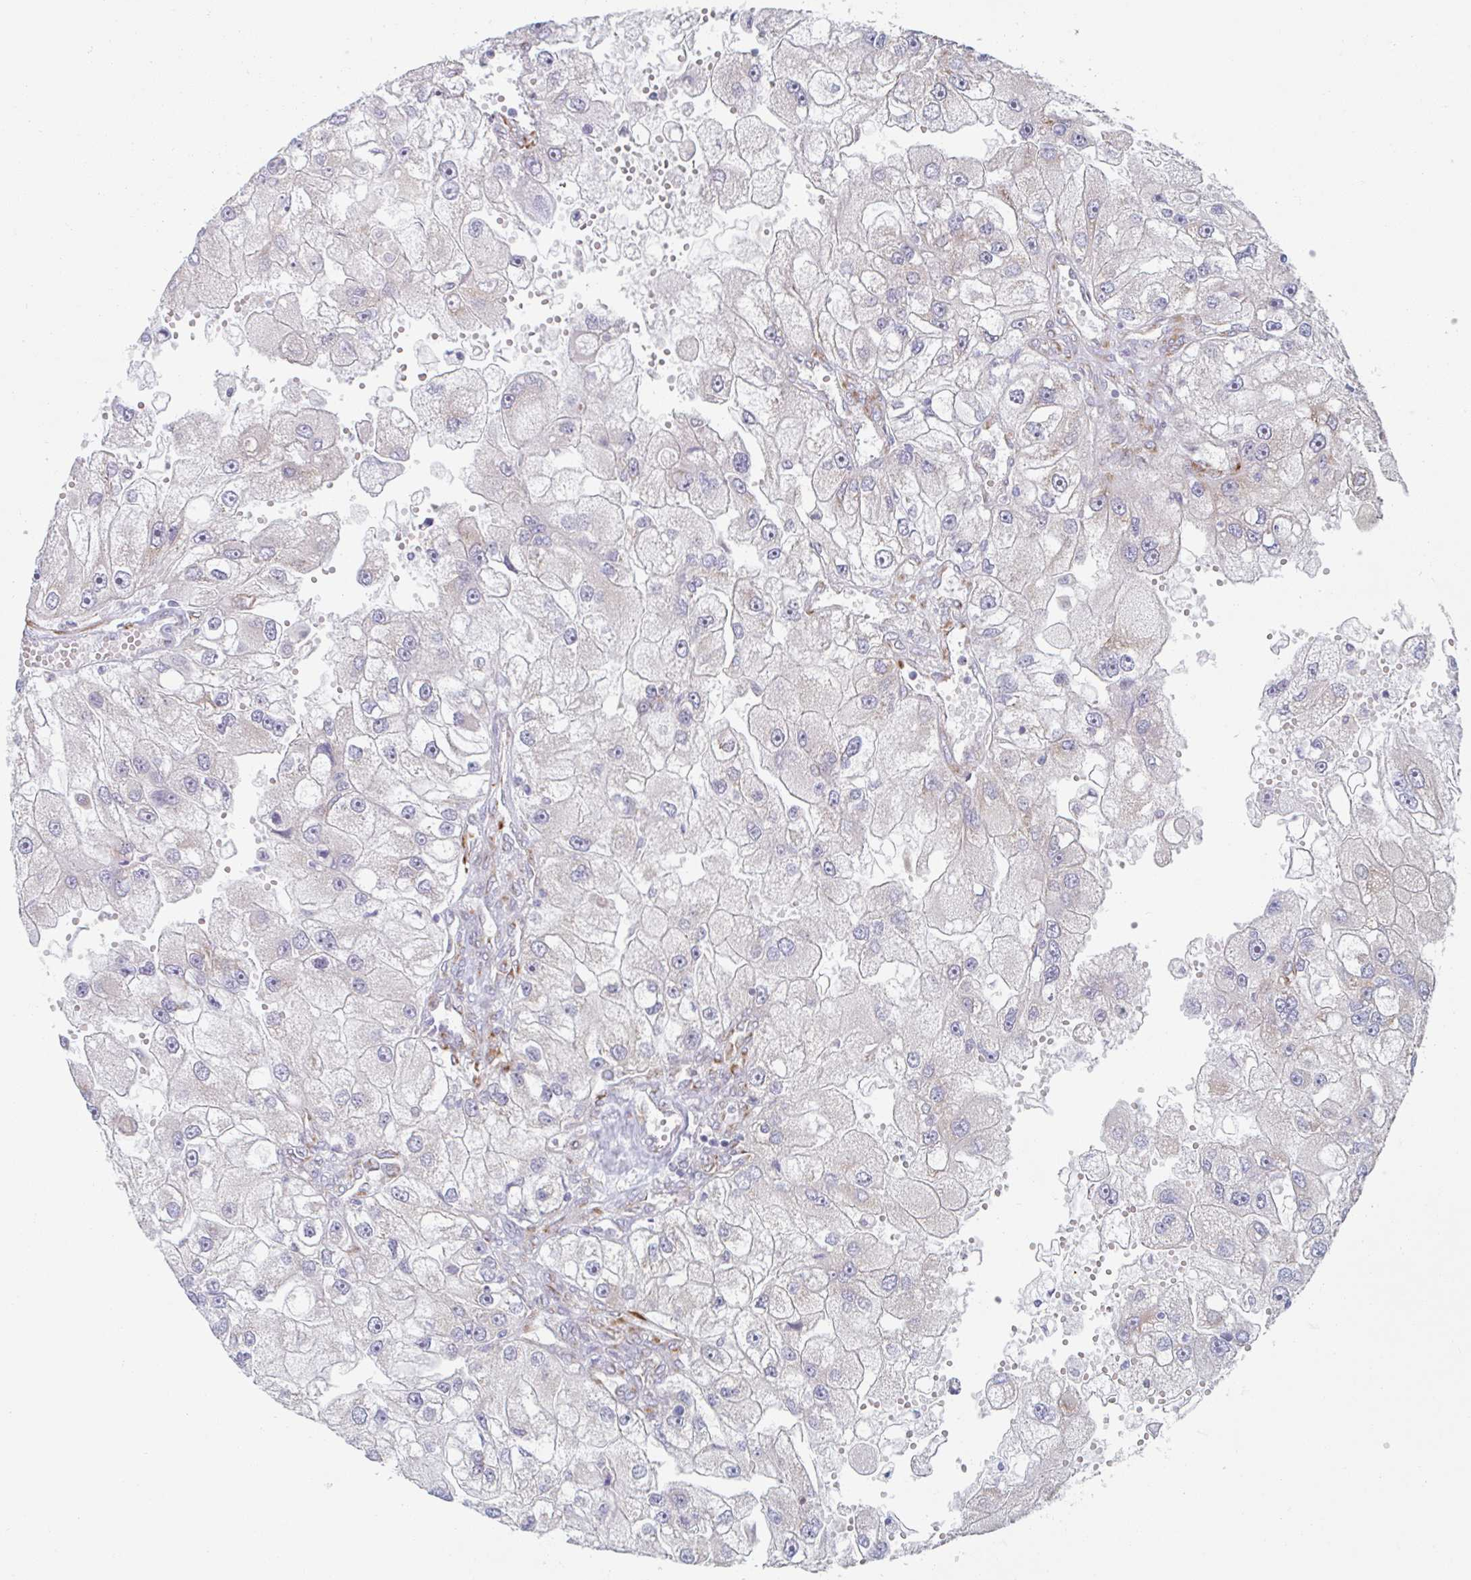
{"staining": {"intensity": "weak", "quantity": "<25%", "location": "cytoplasmic/membranous"}, "tissue": "renal cancer", "cell_type": "Tumor cells", "image_type": "cancer", "snomed": [{"axis": "morphology", "description": "Adenocarcinoma, NOS"}, {"axis": "topography", "description": "Kidney"}], "caption": "Immunohistochemical staining of human renal adenocarcinoma reveals no significant staining in tumor cells.", "gene": "TRAPPC10", "patient": {"sex": "male", "age": 63}}